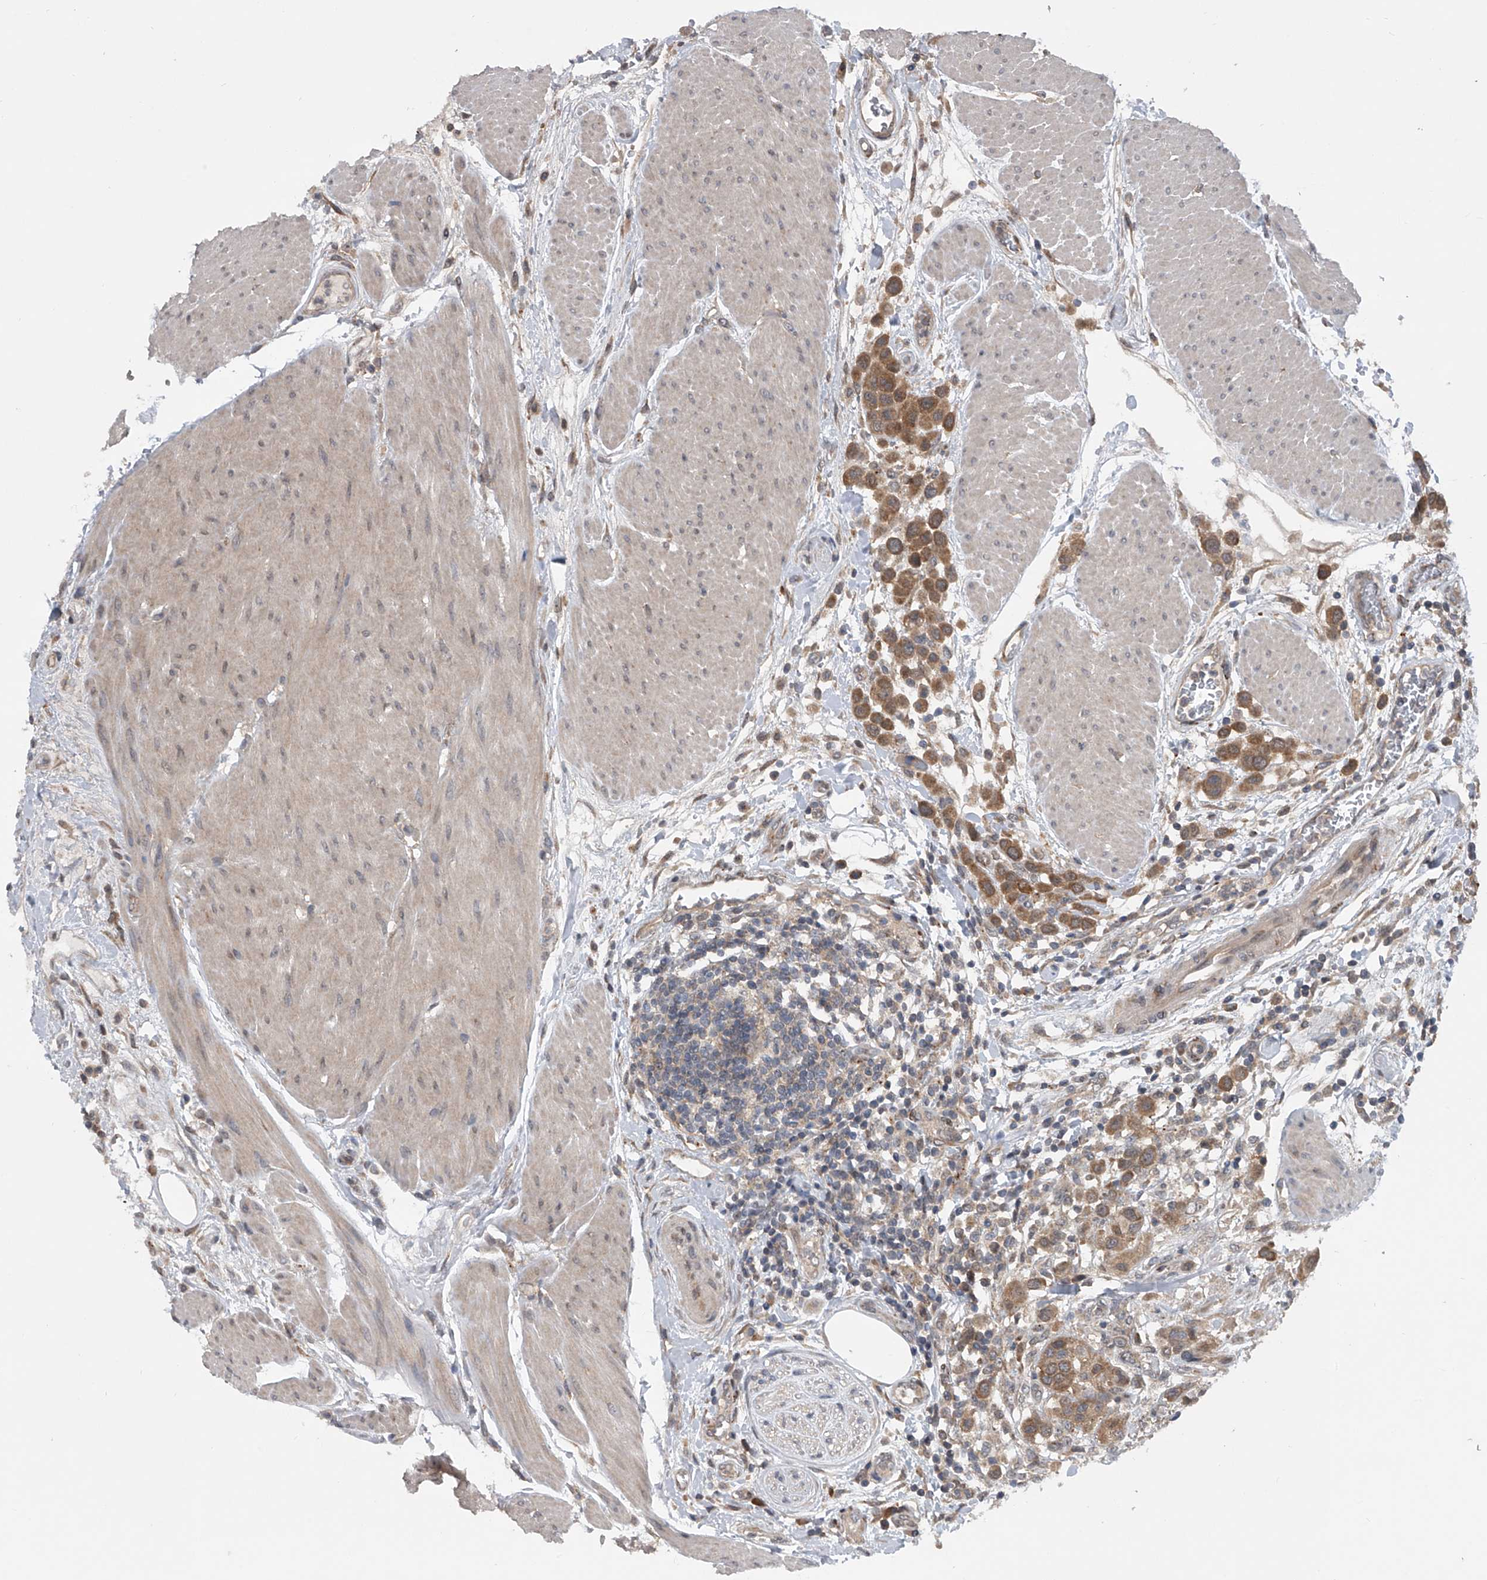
{"staining": {"intensity": "moderate", "quantity": ">75%", "location": "cytoplasmic/membranous"}, "tissue": "urothelial cancer", "cell_type": "Tumor cells", "image_type": "cancer", "snomed": [{"axis": "morphology", "description": "Urothelial carcinoma, High grade"}, {"axis": "topography", "description": "Urinary bladder"}], "caption": "Urothelial cancer was stained to show a protein in brown. There is medium levels of moderate cytoplasmic/membranous positivity in approximately >75% of tumor cells.", "gene": "GEMIN8", "patient": {"sex": "male", "age": 50}}